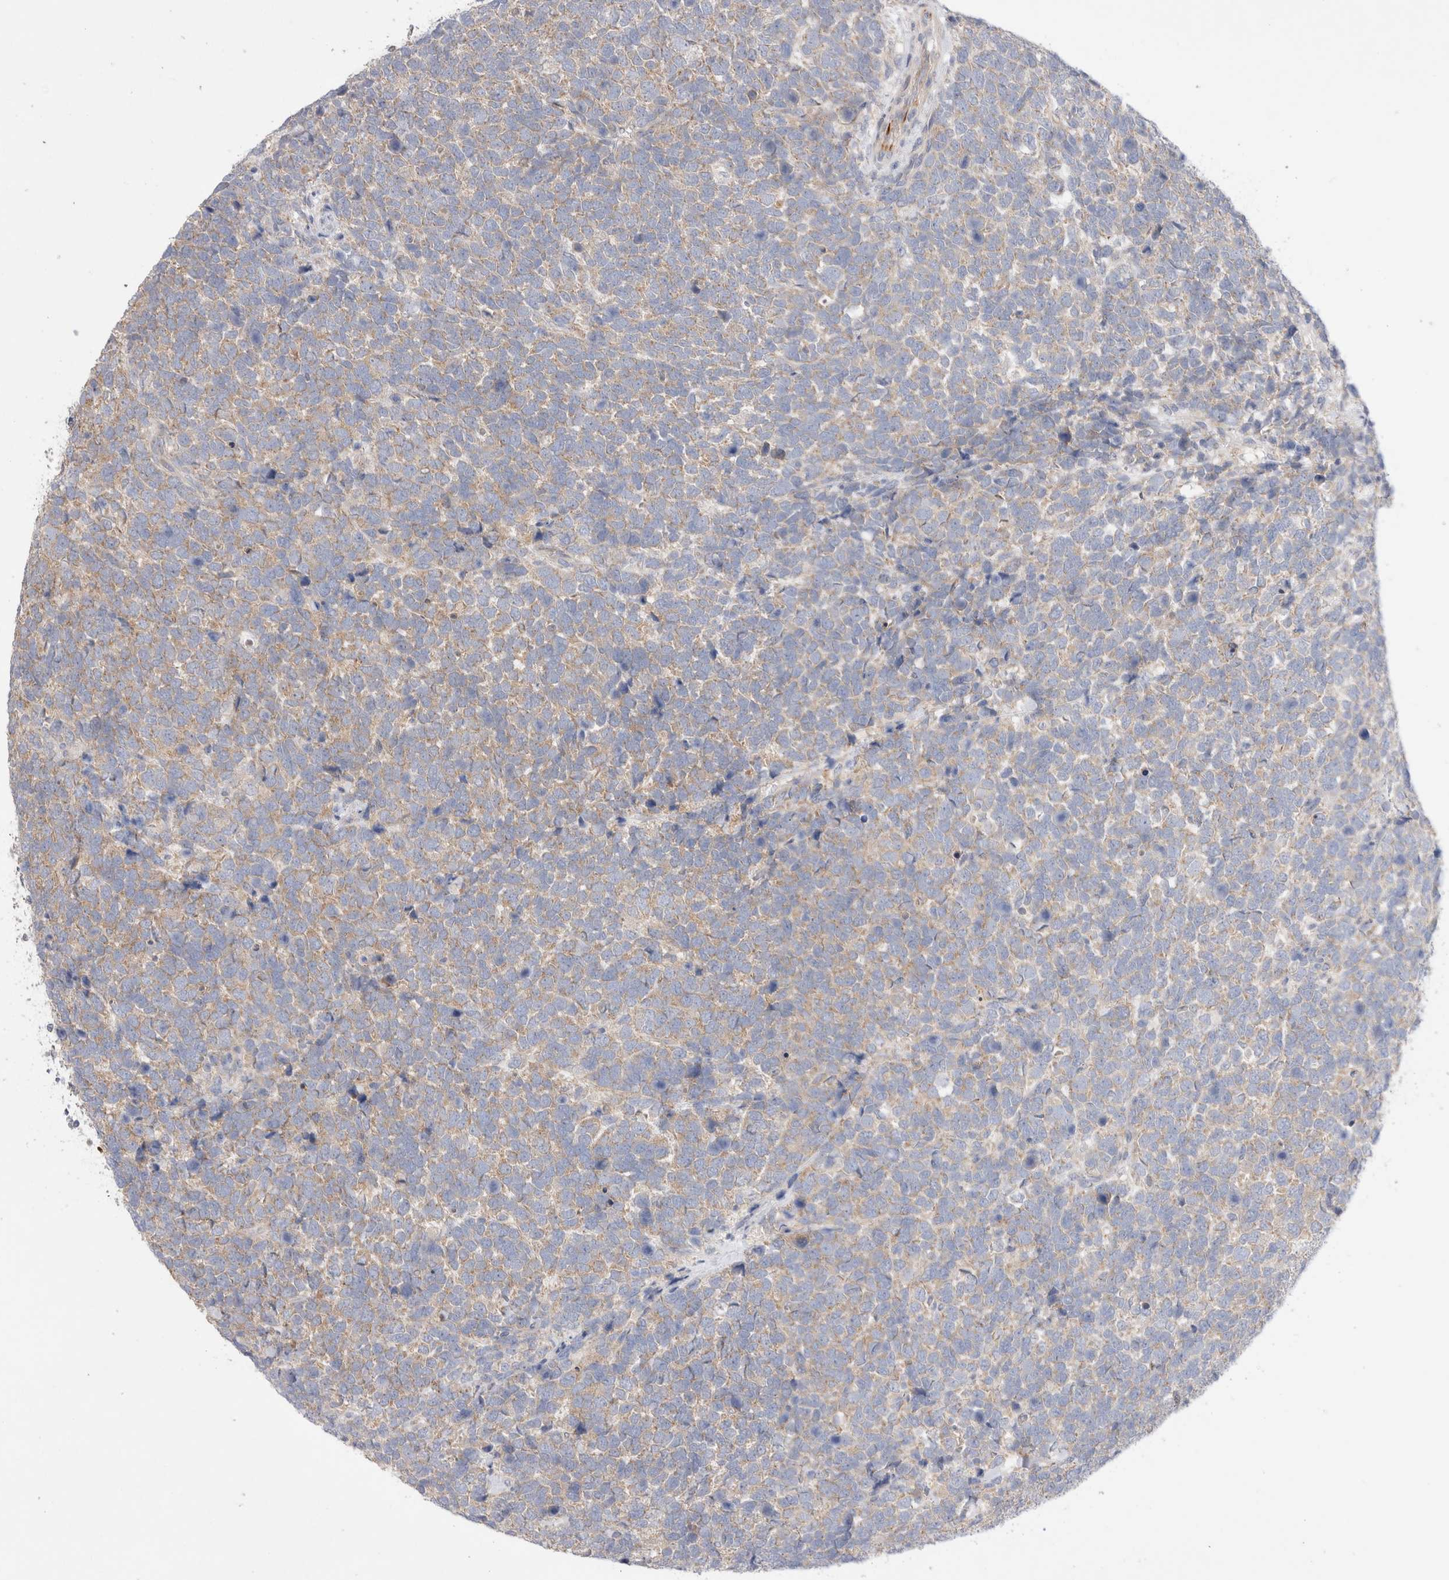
{"staining": {"intensity": "weak", "quantity": ">75%", "location": "cytoplasmic/membranous"}, "tissue": "urothelial cancer", "cell_type": "Tumor cells", "image_type": "cancer", "snomed": [{"axis": "morphology", "description": "Urothelial carcinoma, High grade"}, {"axis": "topography", "description": "Urinary bladder"}], "caption": "About >75% of tumor cells in high-grade urothelial carcinoma reveal weak cytoplasmic/membranous protein positivity as visualized by brown immunohistochemical staining.", "gene": "IFT74", "patient": {"sex": "female", "age": 82}}